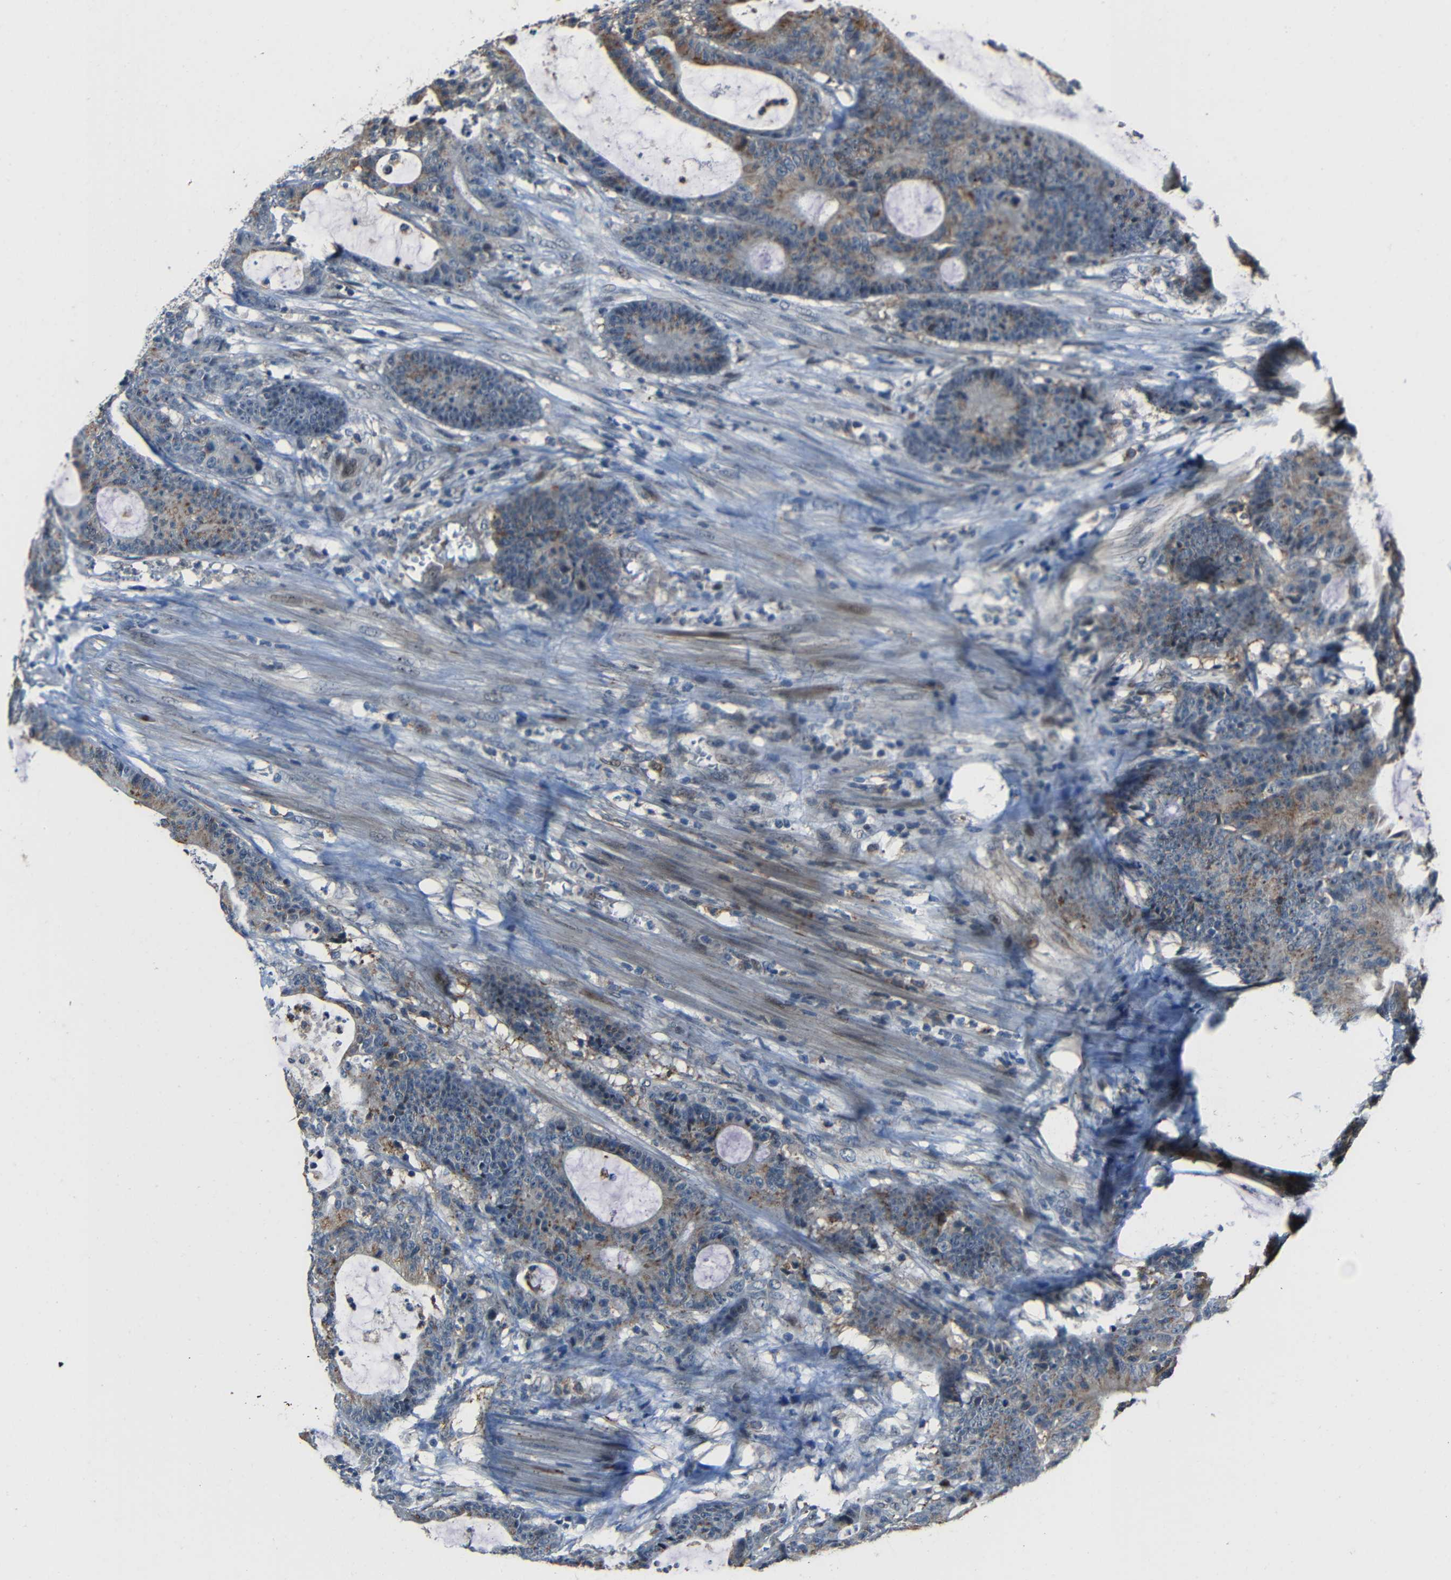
{"staining": {"intensity": "moderate", "quantity": "25%-75%", "location": "cytoplasmic/membranous"}, "tissue": "colorectal cancer", "cell_type": "Tumor cells", "image_type": "cancer", "snomed": [{"axis": "morphology", "description": "Adenocarcinoma, NOS"}, {"axis": "topography", "description": "Colon"}], "caption": "Colorectal cancer (adenocarcinoma) stained with a brown dye displays moderate cytoplasmic/membranous positive positivity in approximately 25%-75% of tumor cells.", "gene": "DNAJC5", "patient": {"sex": "female", "age": 84}}